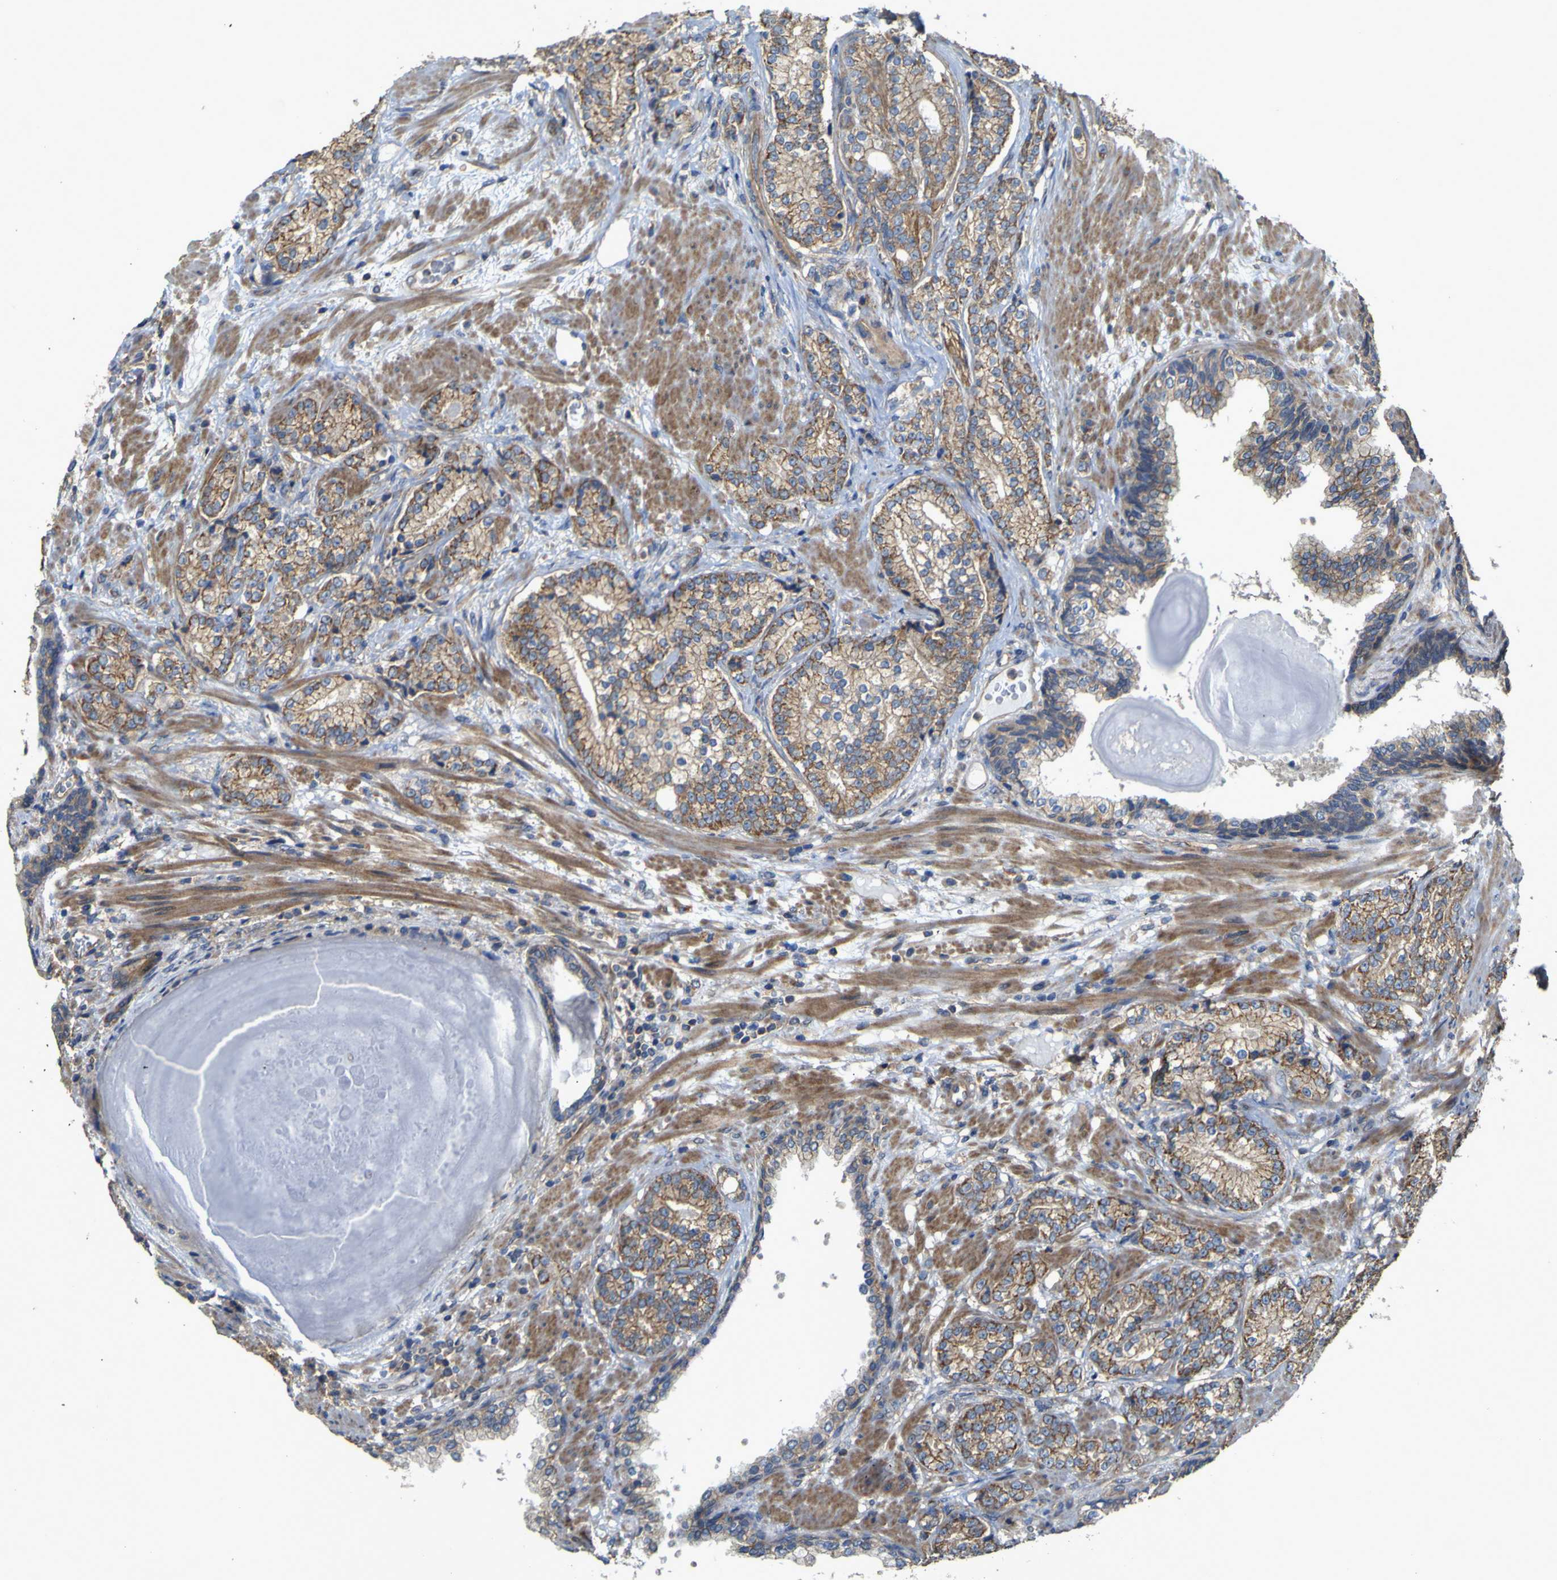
{"staining": {"intensity": "moderate", "quantity": ">75%", "location": "cytoplasmic/membranous"}, "tissue": "prostate cancer", "cell_type": "Tumor cells", "image_type": "cancer", "snomed": [{"axis": "morphology", "description": "Adenocarcinoma, High grade"}, {"axis": "topography", "description": "Prostate"}], "caption": "Moderate cytoplasmic/membranous staining for a protein is appreciated in approximately >75% of tumor cells of high-grade adenocarcinoma (prostate) using IHC.", "gene": "TNFSF15", "patient": {"sex": "male", "age": 61}}